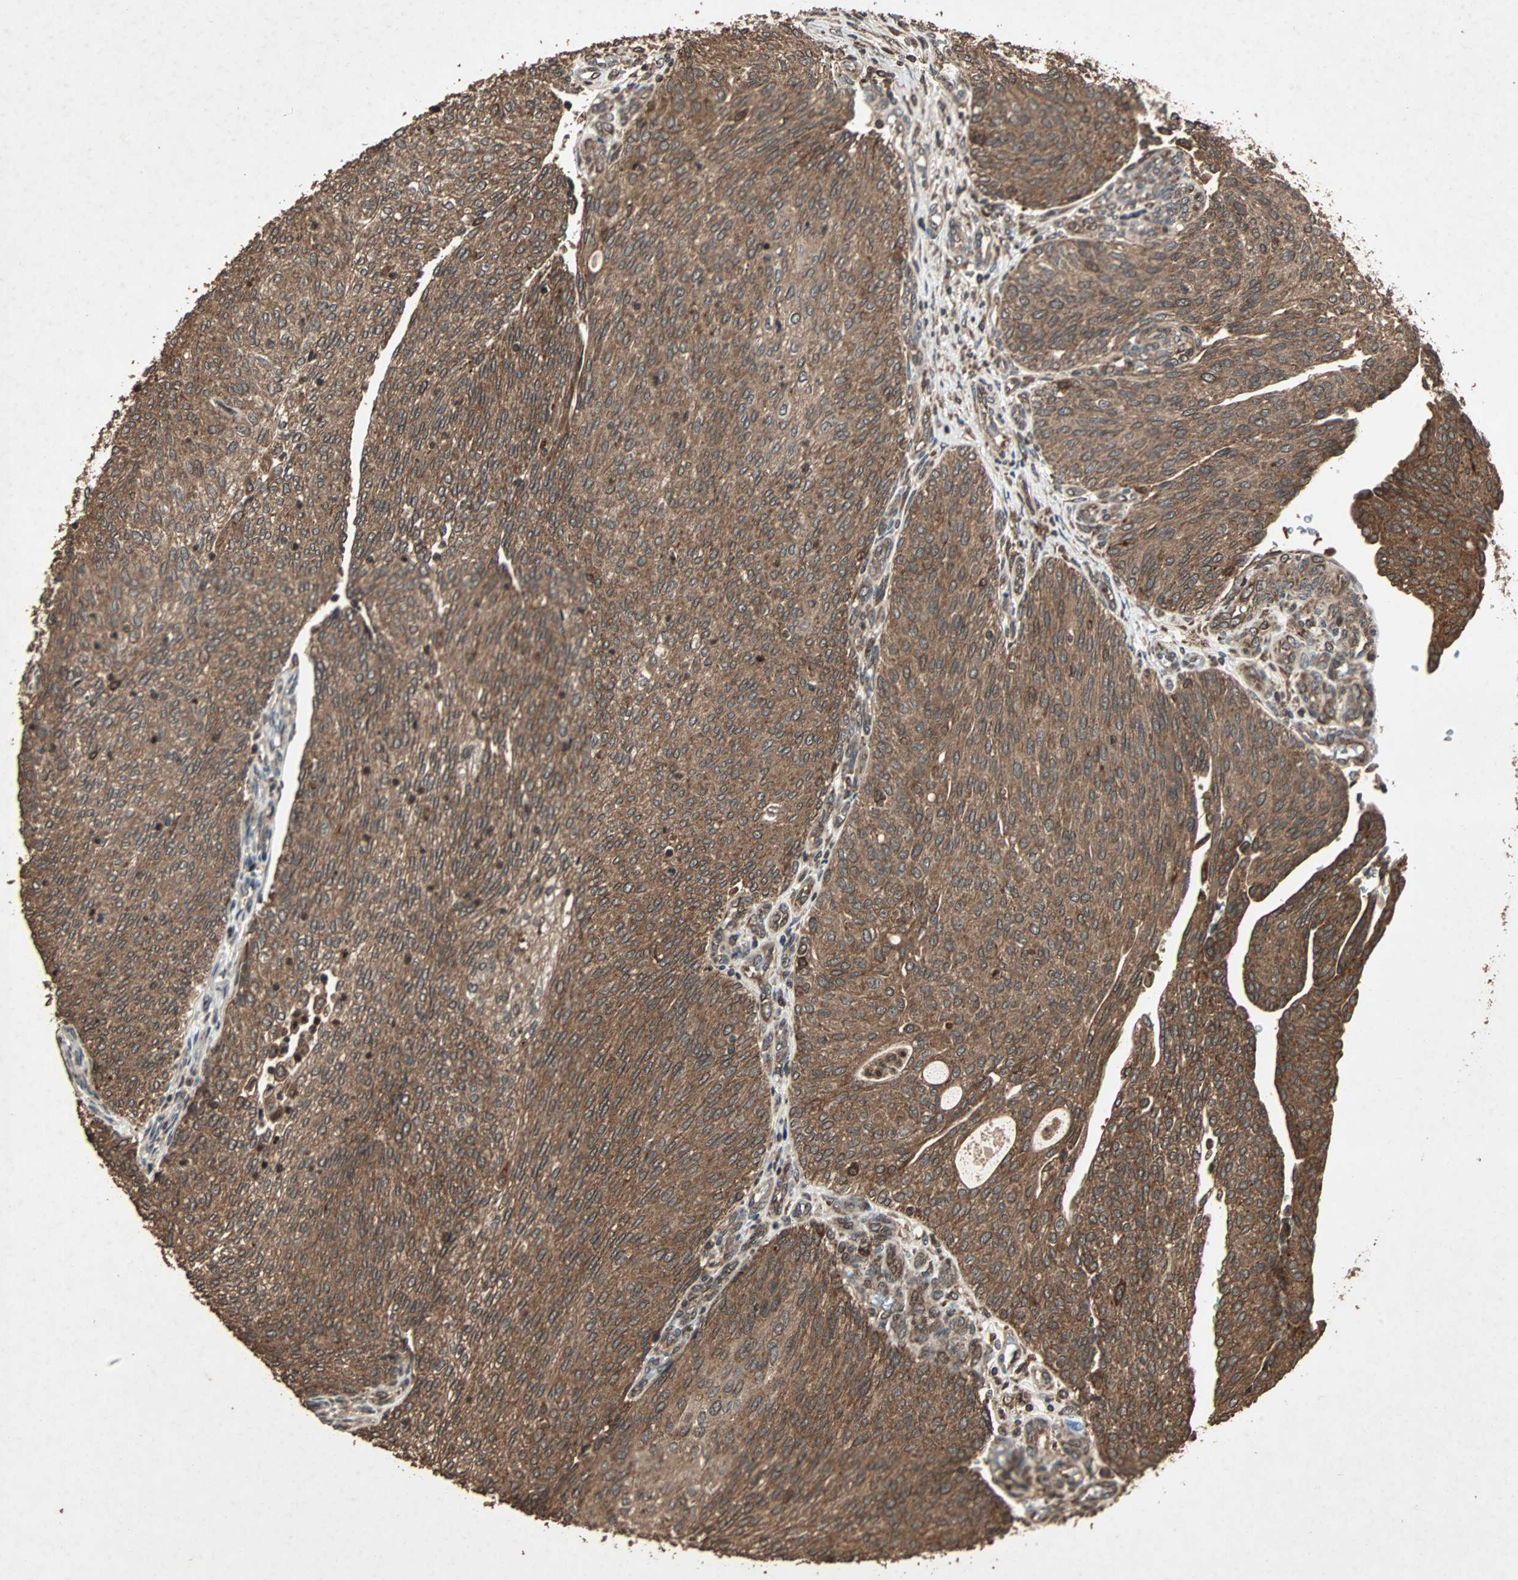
{"staining": {"intensity": "strong", "quantity": ">75%", "location": "cytoplasmic/membranous"}, "tissue": "urothelial cancer", "cell_type": "Tumor cells", "image_type": "cancer", "snomed": [{"axis": "morphology", "description": "Urothelial carcinoma, Low grade"}, {"axis": "topography", "description": "Urinary bladder"}], "caption": "DAB (3,3'-diaminobenzidine) immunohistochemical staining of human urothelial cancer exhibits strong cytoplasmic/membranous protein staining in about >75% of tumor cells.", "gene": "LAMTOR5", "patient": {"sex": "female", "age": 79}}